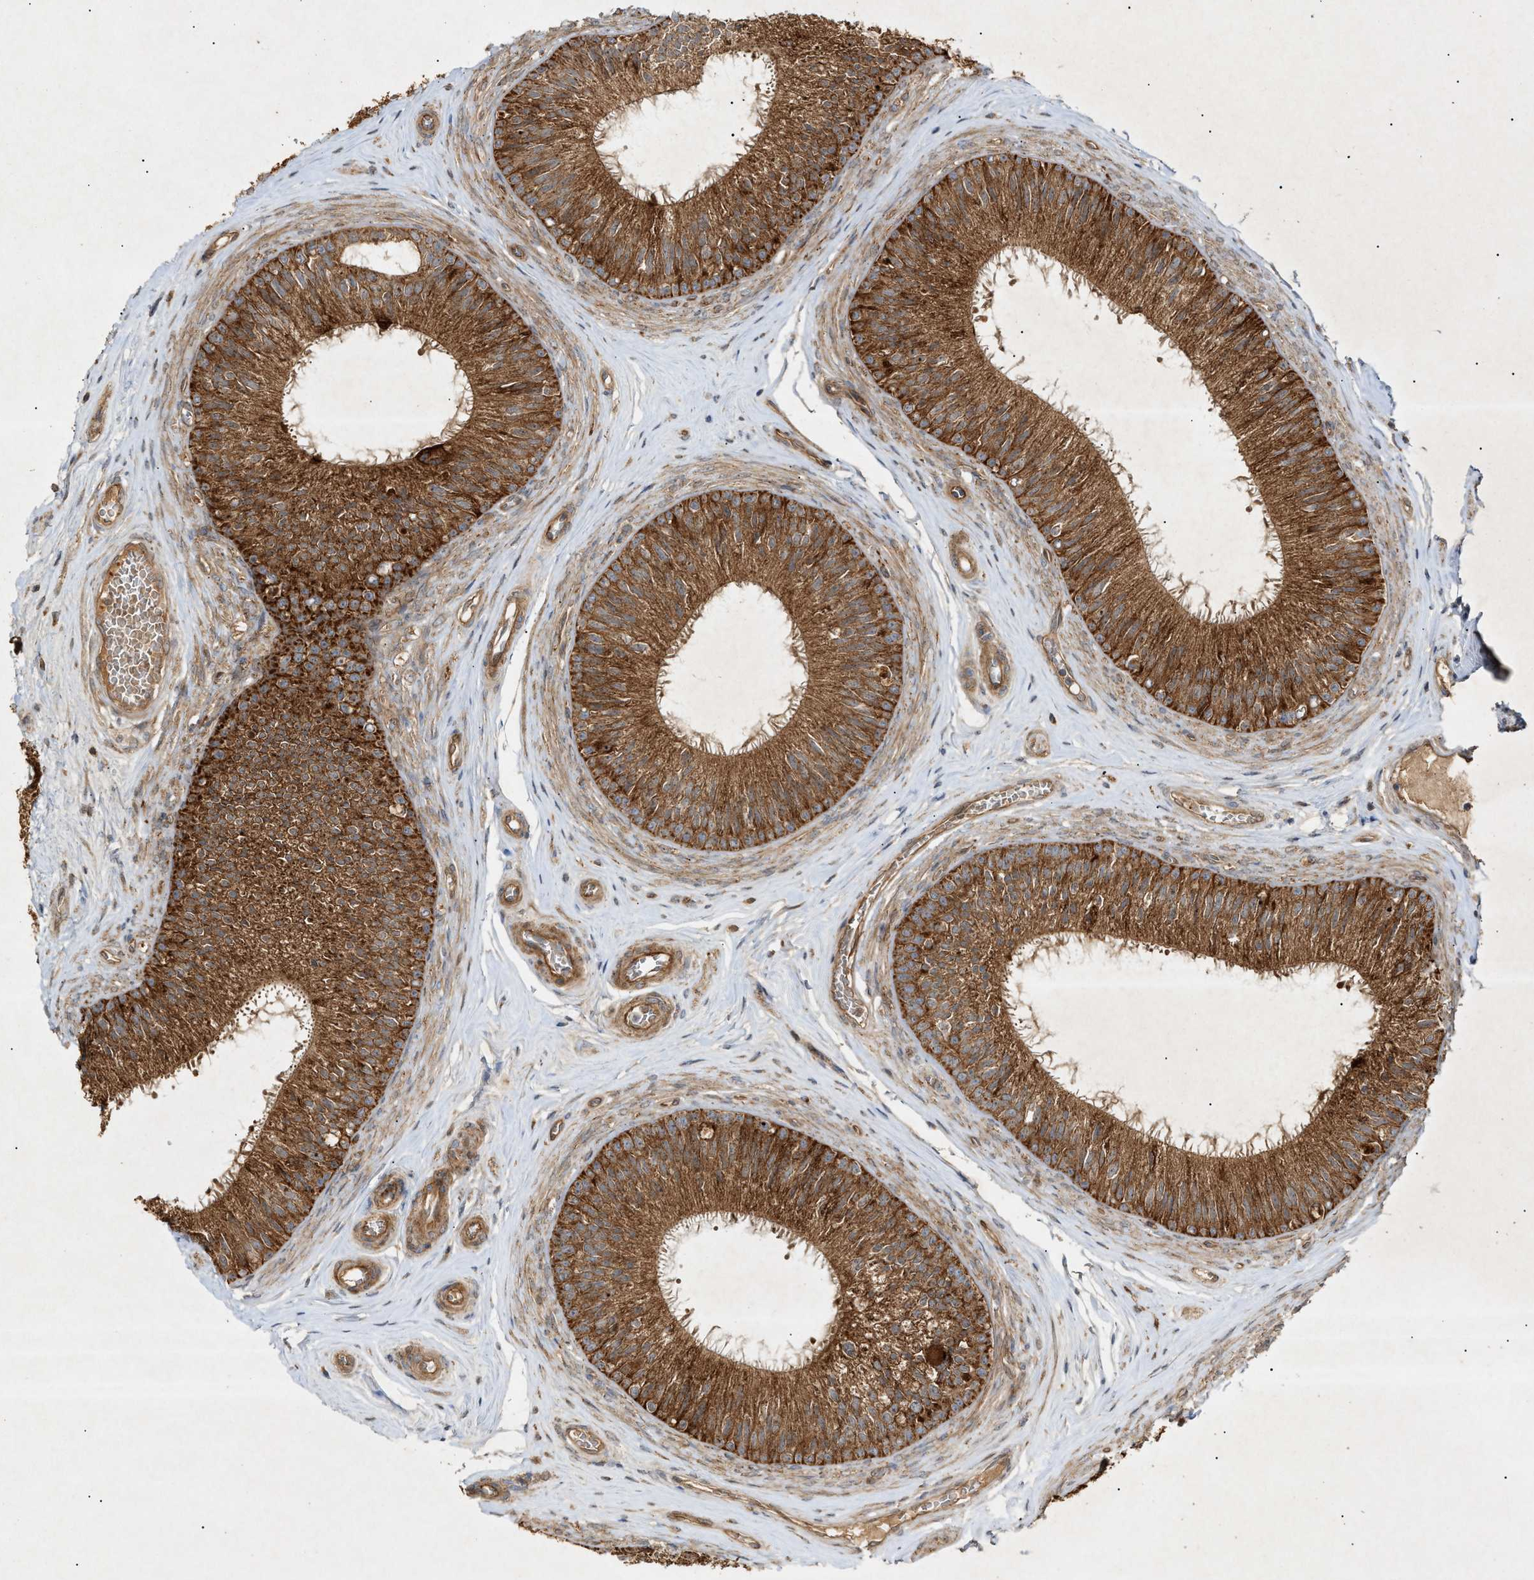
{"staining": {"intensity": "strong", "quantity": ">75%", "location": "cytoplasmic/membranous"}, "tissue": "epididymis", "cell_type": "Glandular cells", "image_type": "normal", "snomed": [{"axis": "morphology", "description": "Normal tissue, NOS"}, {"axis": "topography", "description": "Testis"}, {"axis": "topography", "description": "Epididymis"}], "caption": "The image displays staining of unremarkable epididymis, revealing strong cytoplasmic/membranous protein positivity (brown color) within glandular cells.", "gene": "MTCH1", "patient": {"sex": "male", "age": 36}}